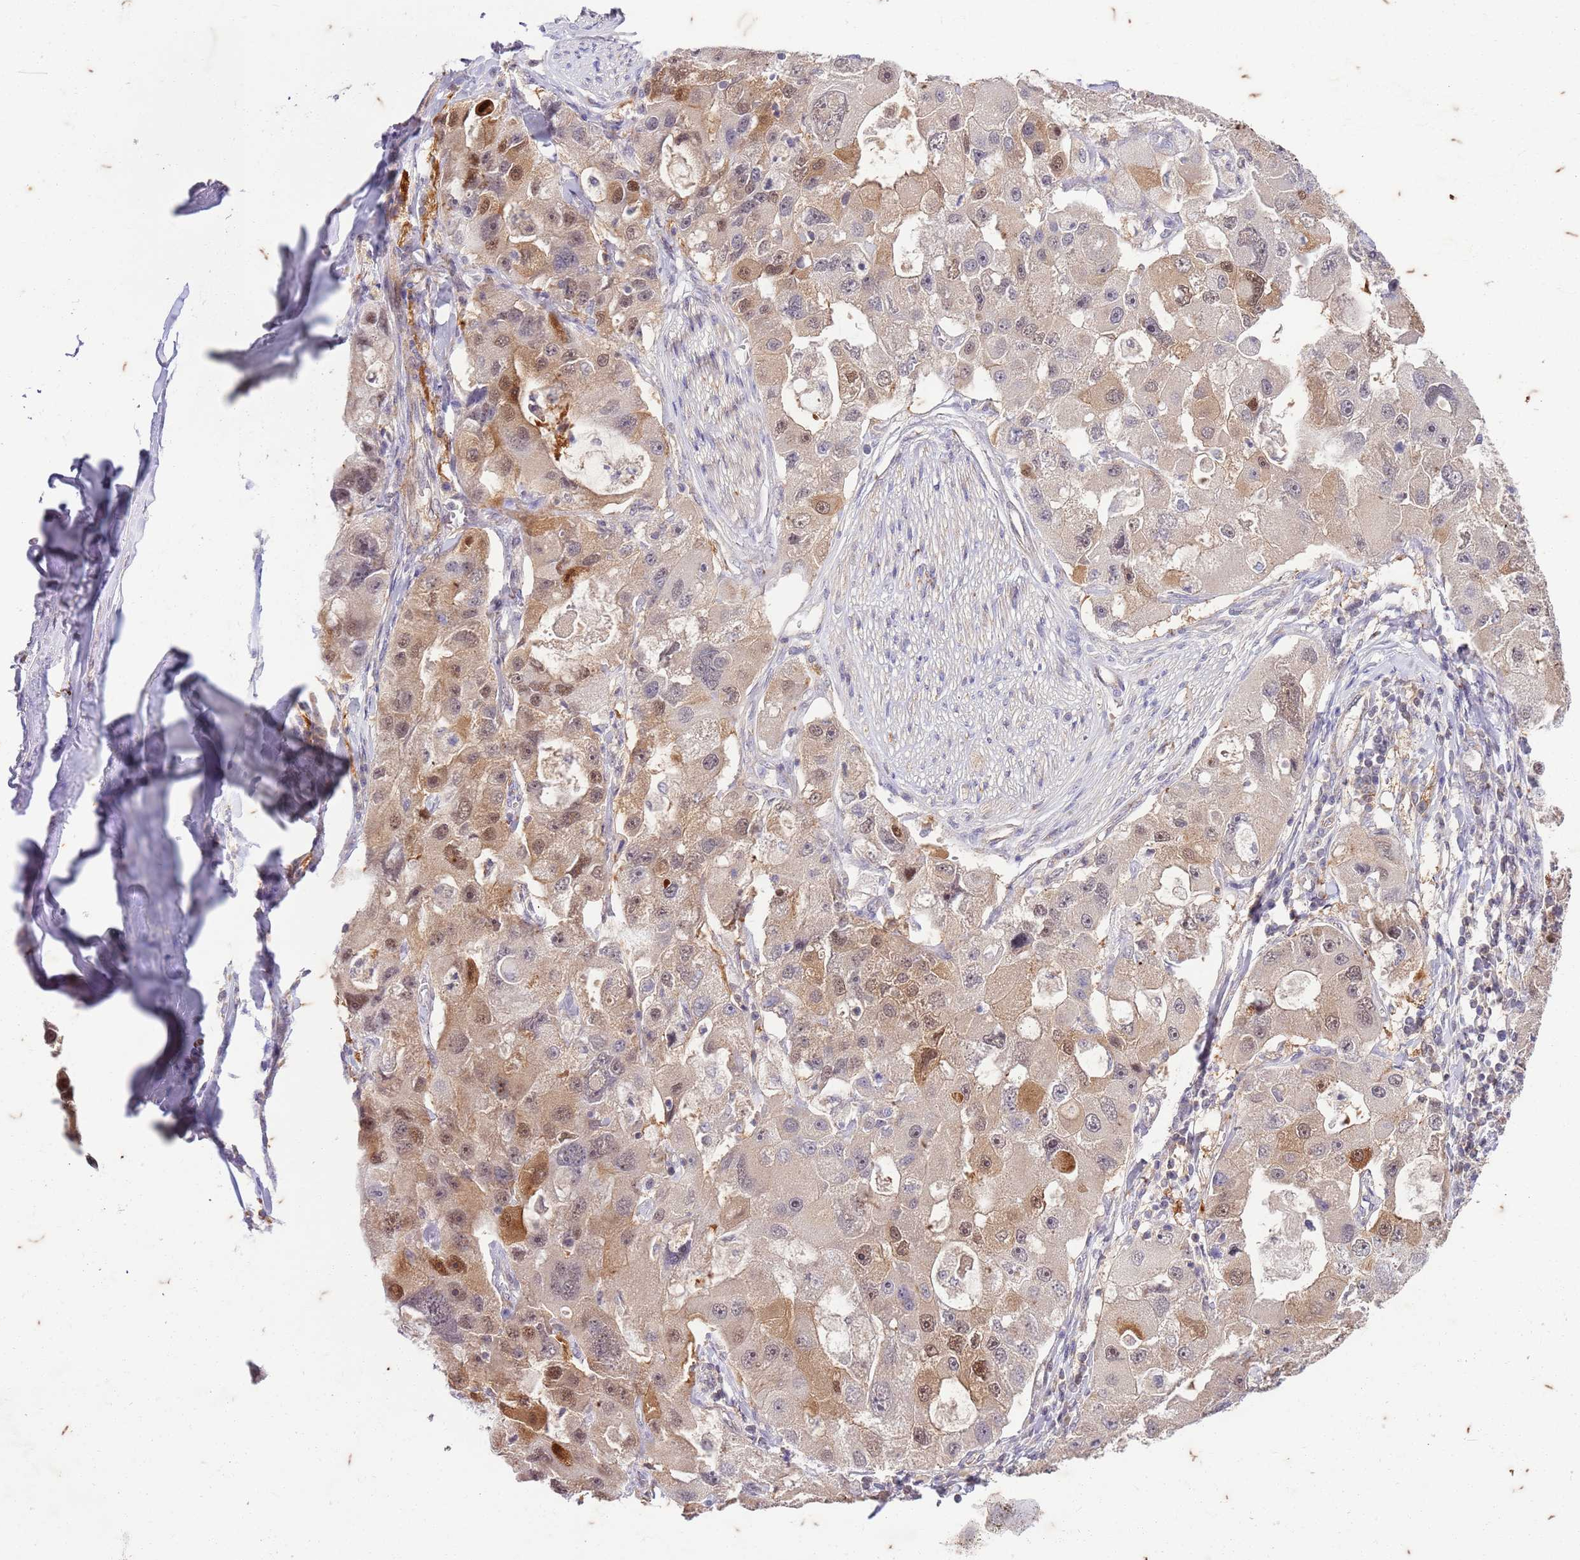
{"staining": {"intensity": "weak", "quantity": "25%-75%", "location": "cytoplasmic/membranous,nuclear"}, "tissue": "lung cancer", "cell_type": "Tumor cells", "image_type": "cancer", "snomed": [{"axis": "morphology", "description": "Adenocarcinoma, NOS"}, {"axis": "topography", "description": "Lung"}], "caption": "Weak cytoplasmic/membranous and nuclear expression for a protein is present in approximately 25%-75% of tumor cells of lung cancer (adenocarcinoma) using immunohistochemistry.", "gene": "RAPGEF3", "patient": {"sex": "female", "age": 54}}